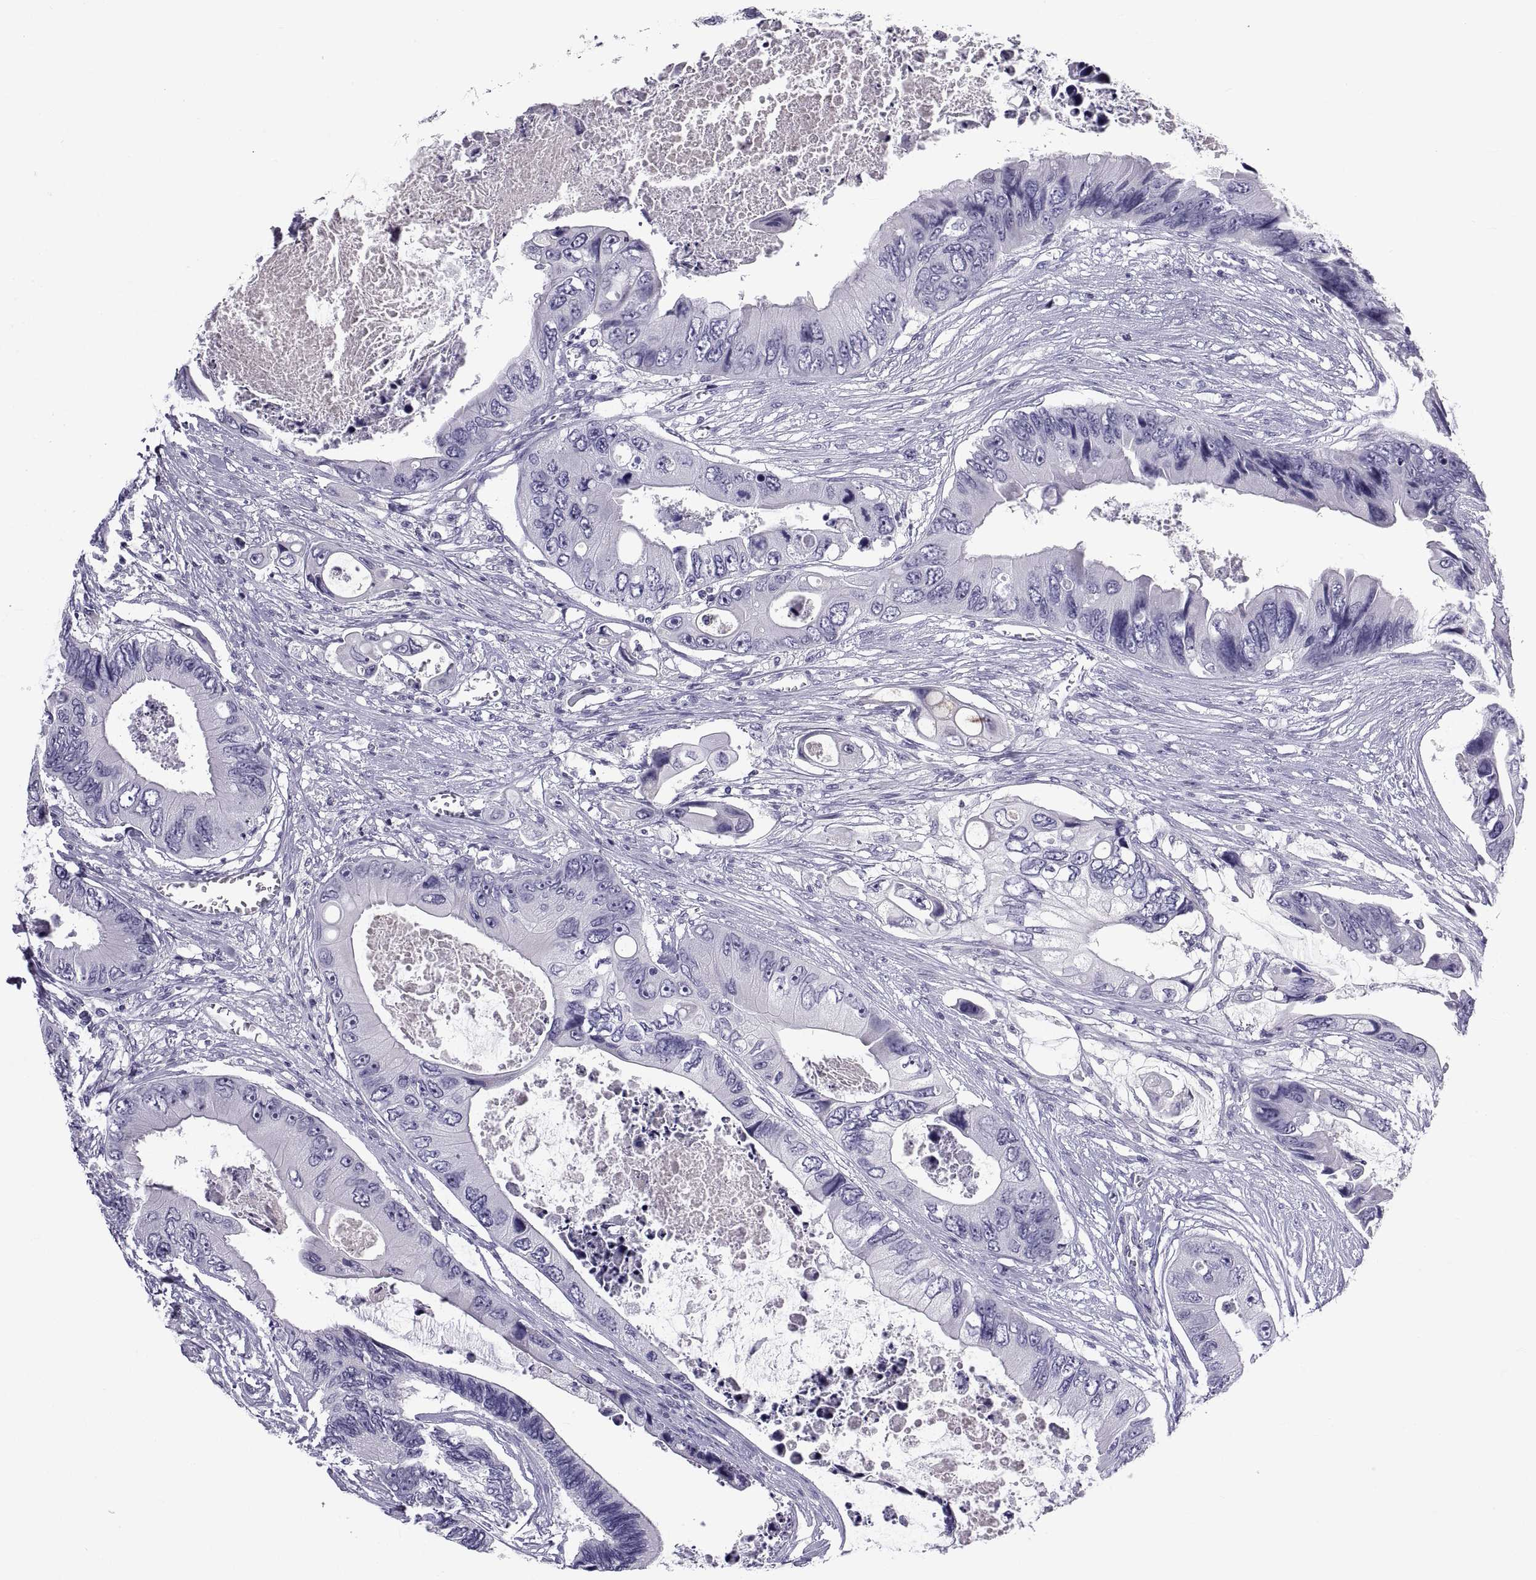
{"staining": {"intensity": "negative", "quantity": "none", "location": "none"}, "tissue": "colorectal cancer", "cell_type": "Tumor cells", "image_type": "cancer", "snomed": [{"axis": "morphology", "description": "Adenocarcinoma, NOS"}, {"axis": "topography", "description": "Rectum"}], "caption": "This is an immunohistochemistry (IHC) micrograph of colorectal adenocarcinoma. There is no positivity in tumor cells.", "gene": "NPTX2", "patient": {"sex": "male", "age": 63}}